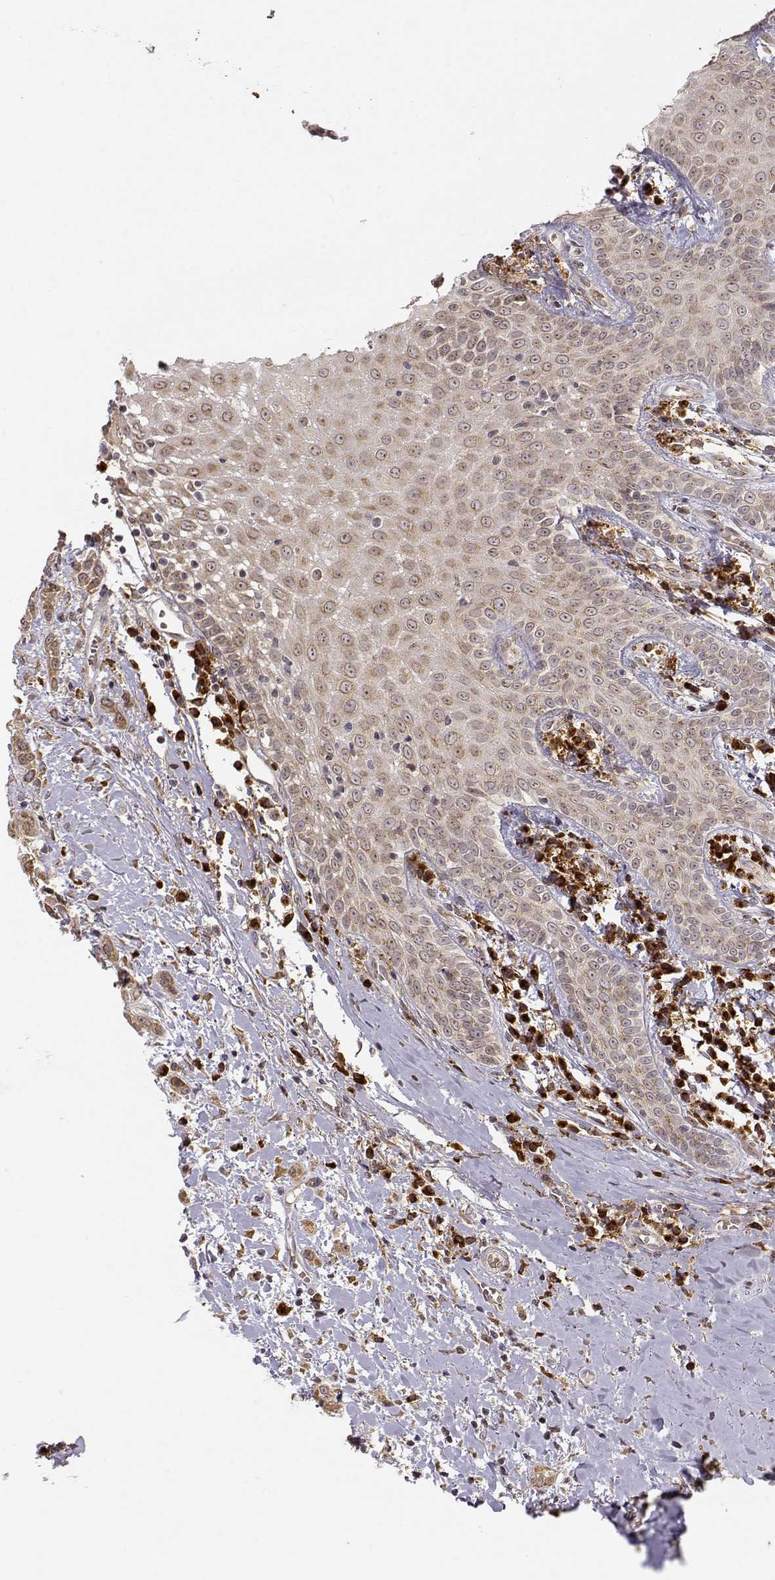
{"staining": {"intensity": "moderate", "quantity": ">75%", "location": "cytoplasmic/membranous"}, "tissue": "head and neck cancer", "cell_type": "Tumor cells", "image_type": "cancer", "snomed": [{"axis": "morphology", "description": "Normal tissue, NOS"}, {"axis": "morphology", "description": "Squamous cell carcinoma, NOS"}, {"axis": "topography", "description": "Oral tissue"}, {"axis": "topography", "description": "Salivary gland"}, {"axis": "topography", "description": "Head-Neck"}], "caption": "Immunohistochemistry of squamous cell carcinoma (head and neck) exhibits medium levels of moderate cytoplasmic/membranous staining in approximately >75% of tumor cells.", "gene": "ERGIC2", "patient": {"sex": "female", "age": 62}}